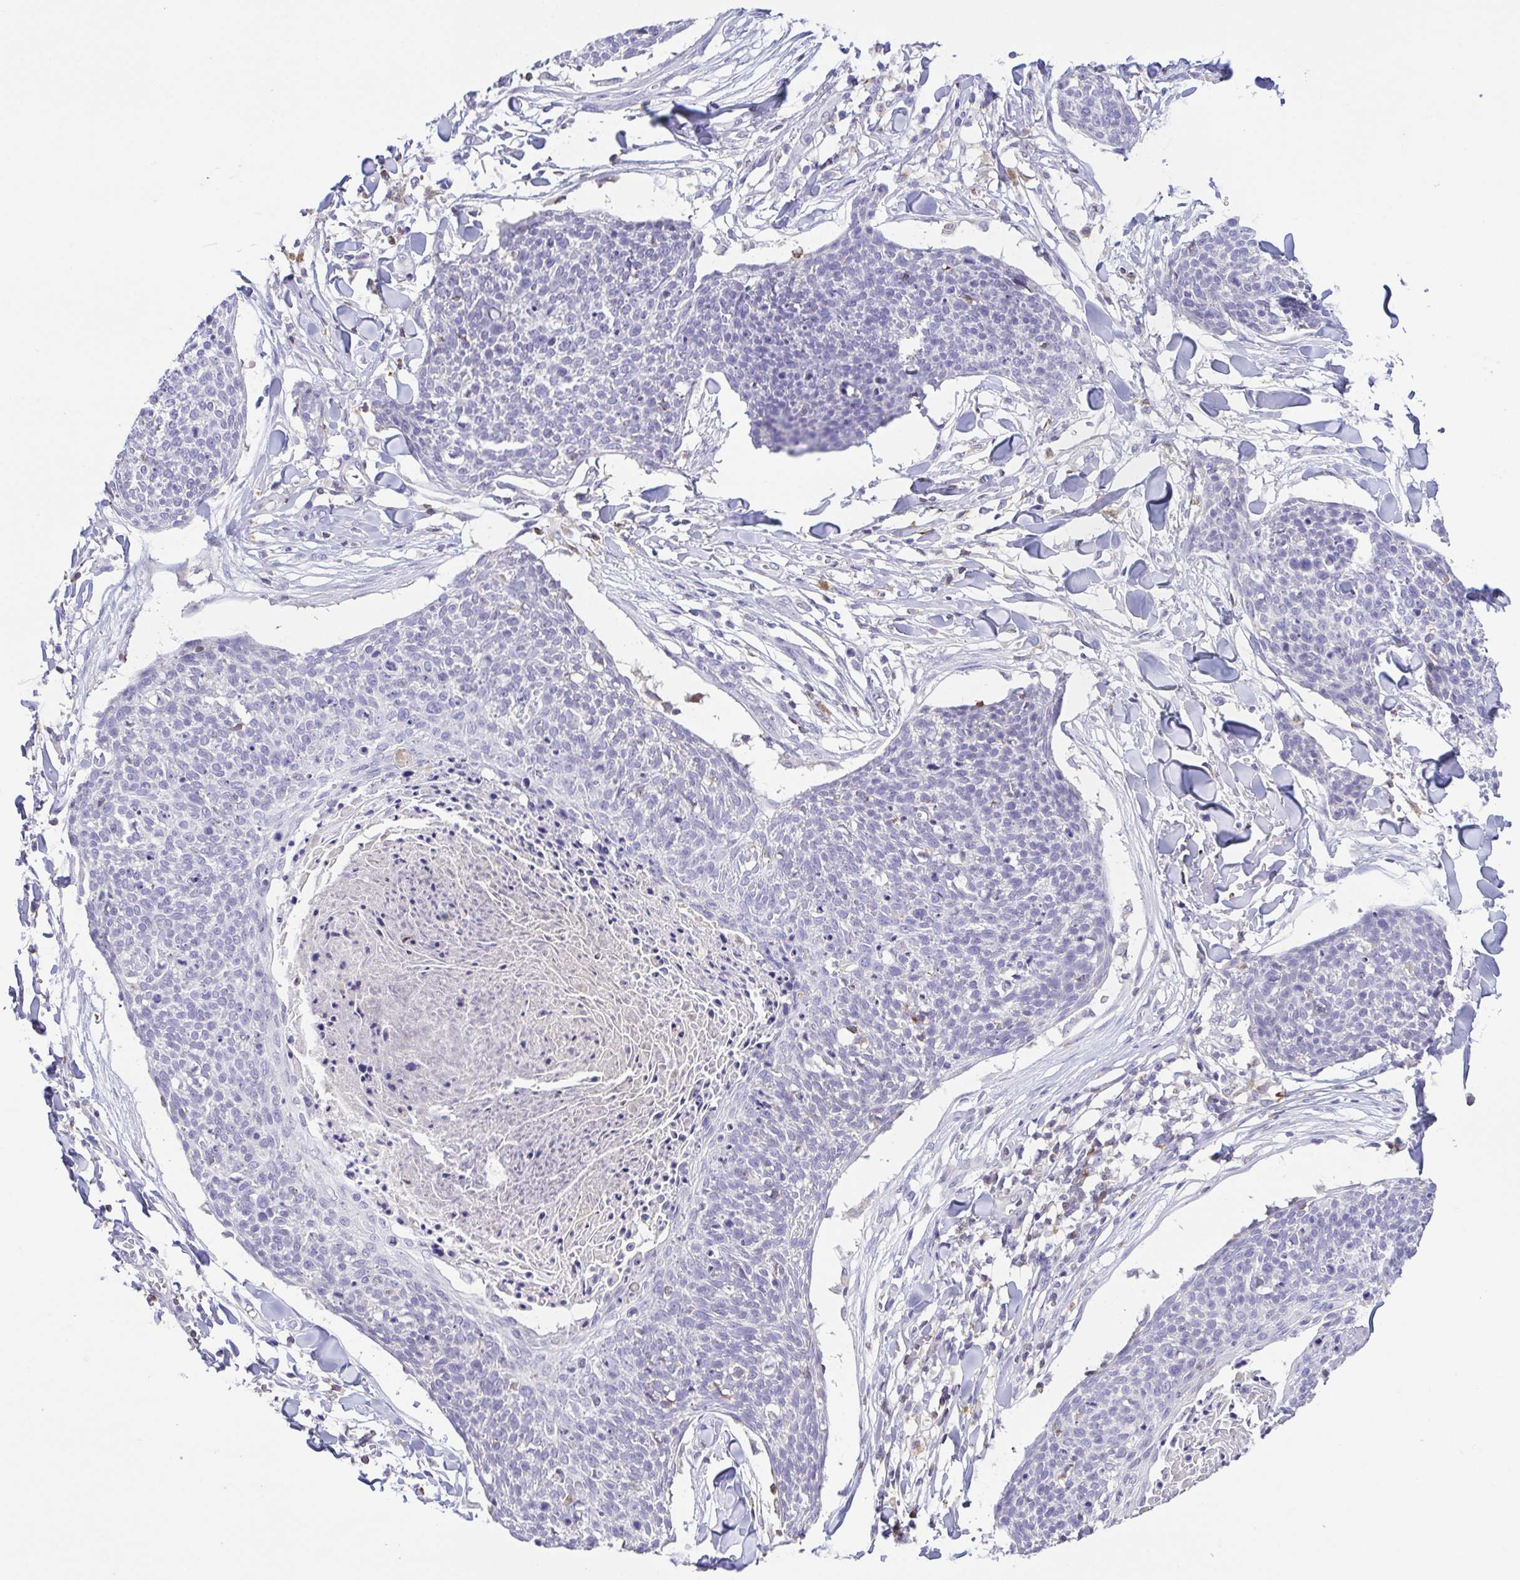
{"staining": {"intensity": "negative", "quantity": "none", "location": "none"}, "tissue": "skin cancer", "cell_type": "Tumor cells", "image_type": "cancer", "snomed": [{"axis": "morphology", "description": "Squamous cell carcinoma, NOS"}, {"axis": "topography", "description": "Skin"}, {"axis": "topography", "description": "Vulva"}], "caption": "Skin cancer (squamous cell carcinoma) was stained to show a protein in brown. There is no significant positivity in tumor cells. Brightfield microscopy of IHC stained with DAB (brown) and hematoxylin (blue), captured at high magnification.", "gene": "PGLYRP1", "patient": {"sex": "female", "age": 75}}